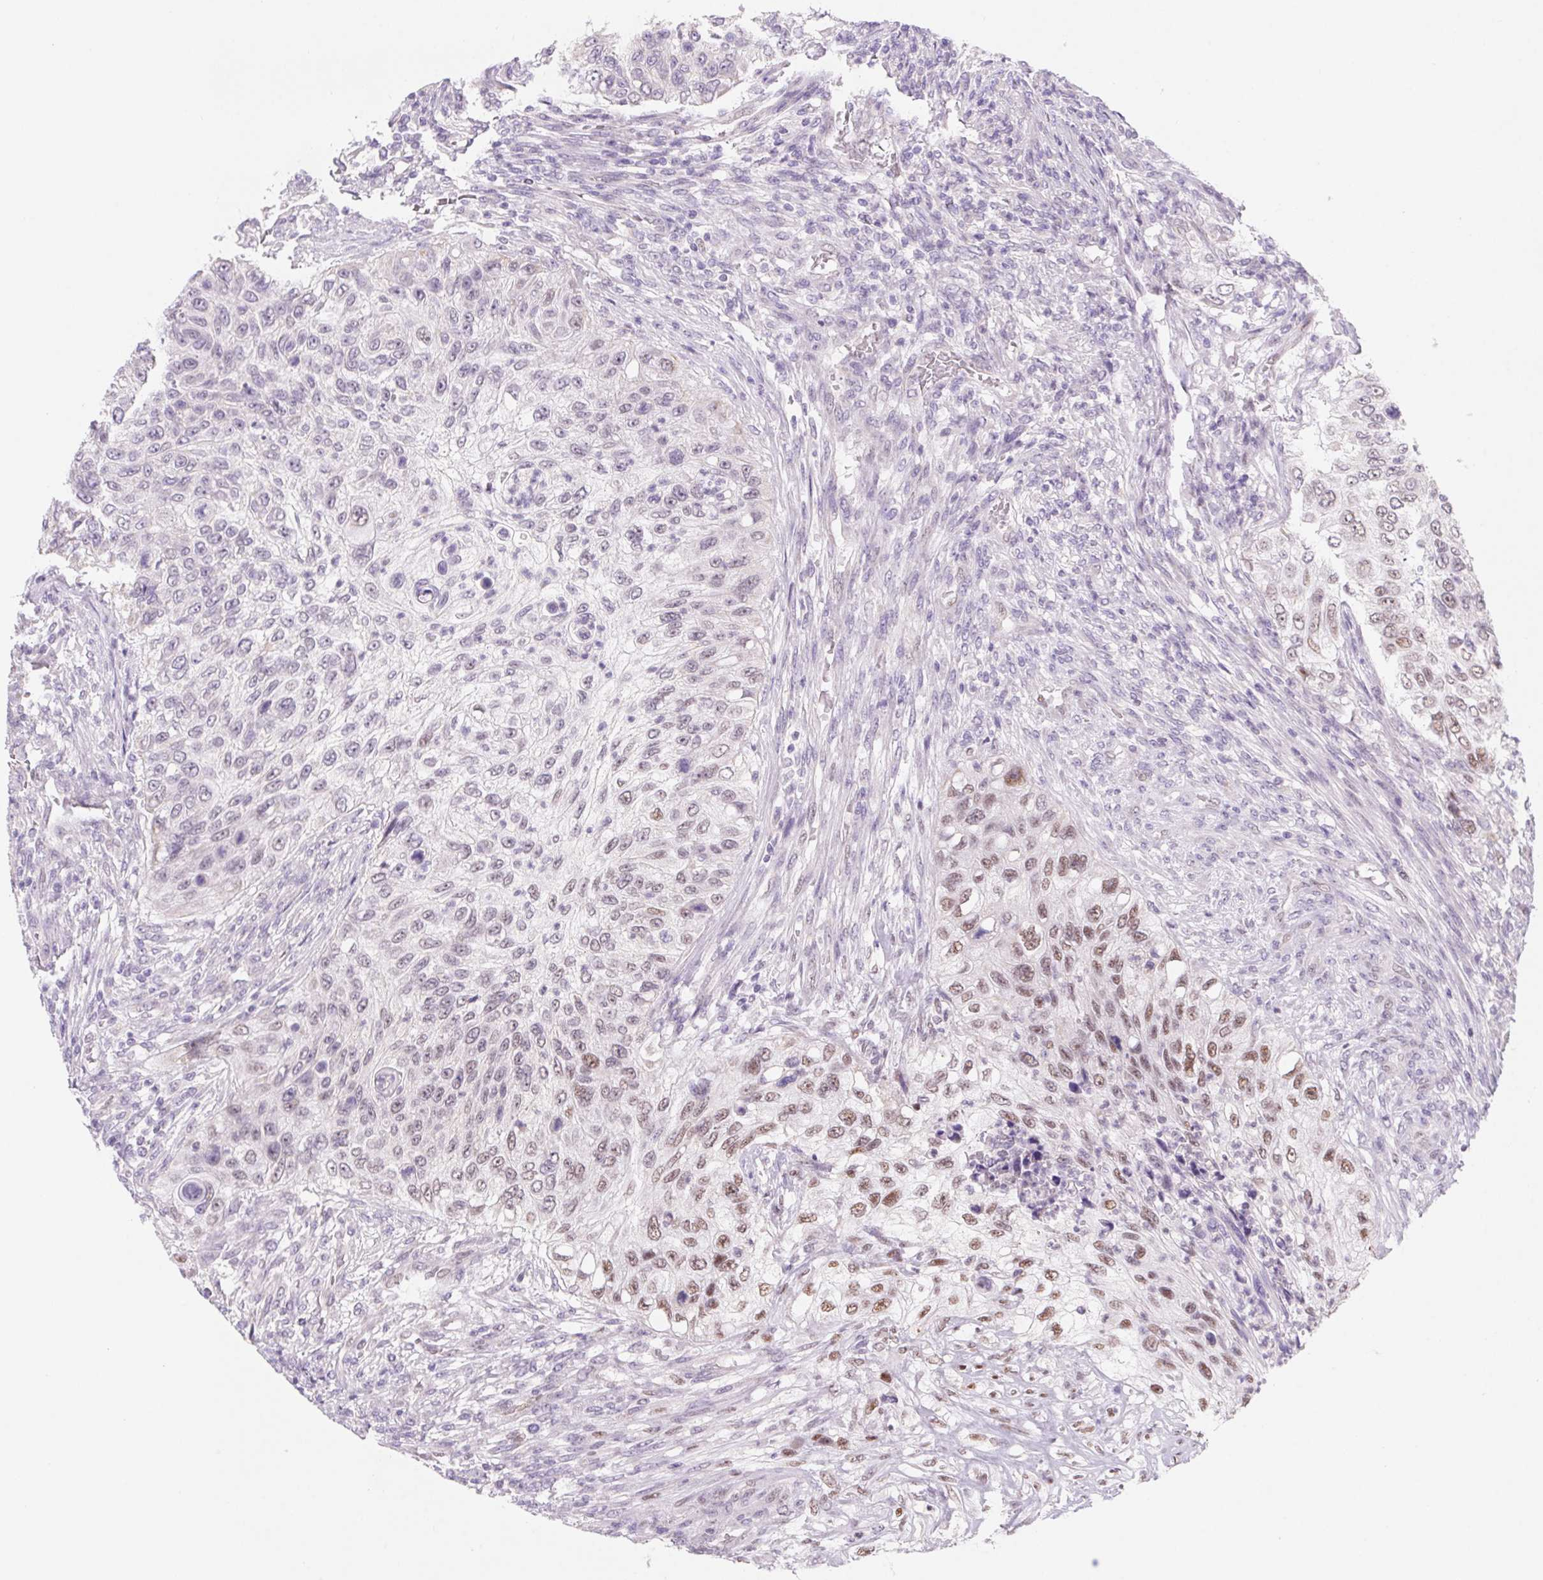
{"staining": {"intensity": "moderate", "quantity": "25%-75%", "location": "nuclear"}, "tissue": "urothelial cancer", "cell_type": "Tumor cells", "image_type": "cancer", "snomed": [{"axis": "morphology", "description": "Urothelial carcinoma, High grade"}, {"axis": "topography", "description": "Urinary bladder"}], "caption": "The micrograph exhibits a brown stain indicating the presence of a protein in the nuclear of tumor cells in urothelial cancer. (Stains: DAB in brown, nuclei in blue, Microscopy: brightfield microscopy at high magnification).", "gene": "DPPA5", "patient": {"sex": "female", "age": 60}}